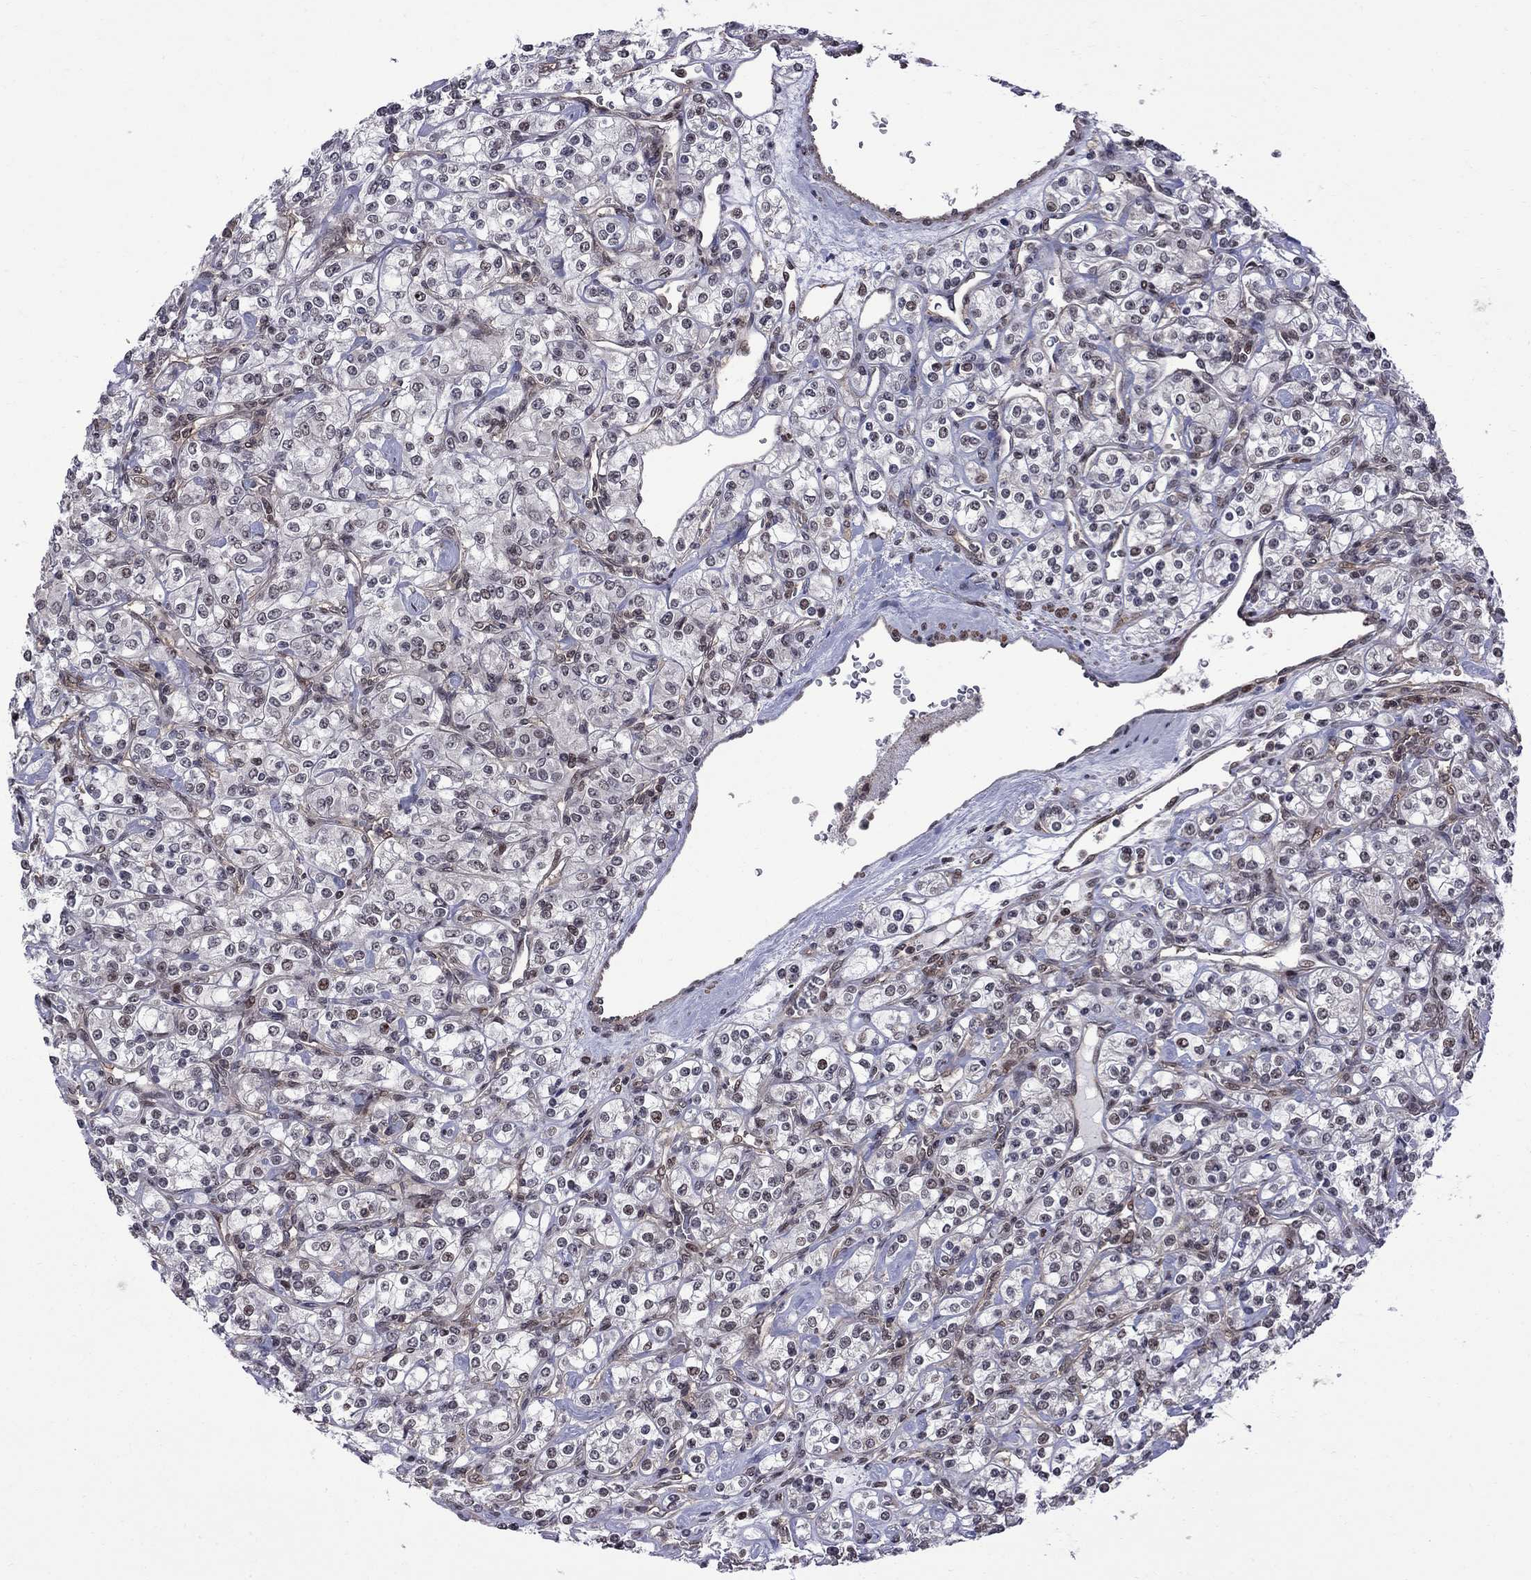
{"staining": {"intensity": "negative", "quantity": "none", "location": "none"}, "tissue": "renal cancer", "cell_type": "Tumor cells", "image_type": "cancer", "snomed": [{"axis": "morphology", "description": "Adenocarcinoma, NOS"}, {"axis": "topography", "description": "Kidney"}], "caption": "Human renal adenocarcinoma stained for a protein using IHC reveals no staining in tumor cells.", "gene": "BRF1", "patient": {"sex": "male", "age": 77}}